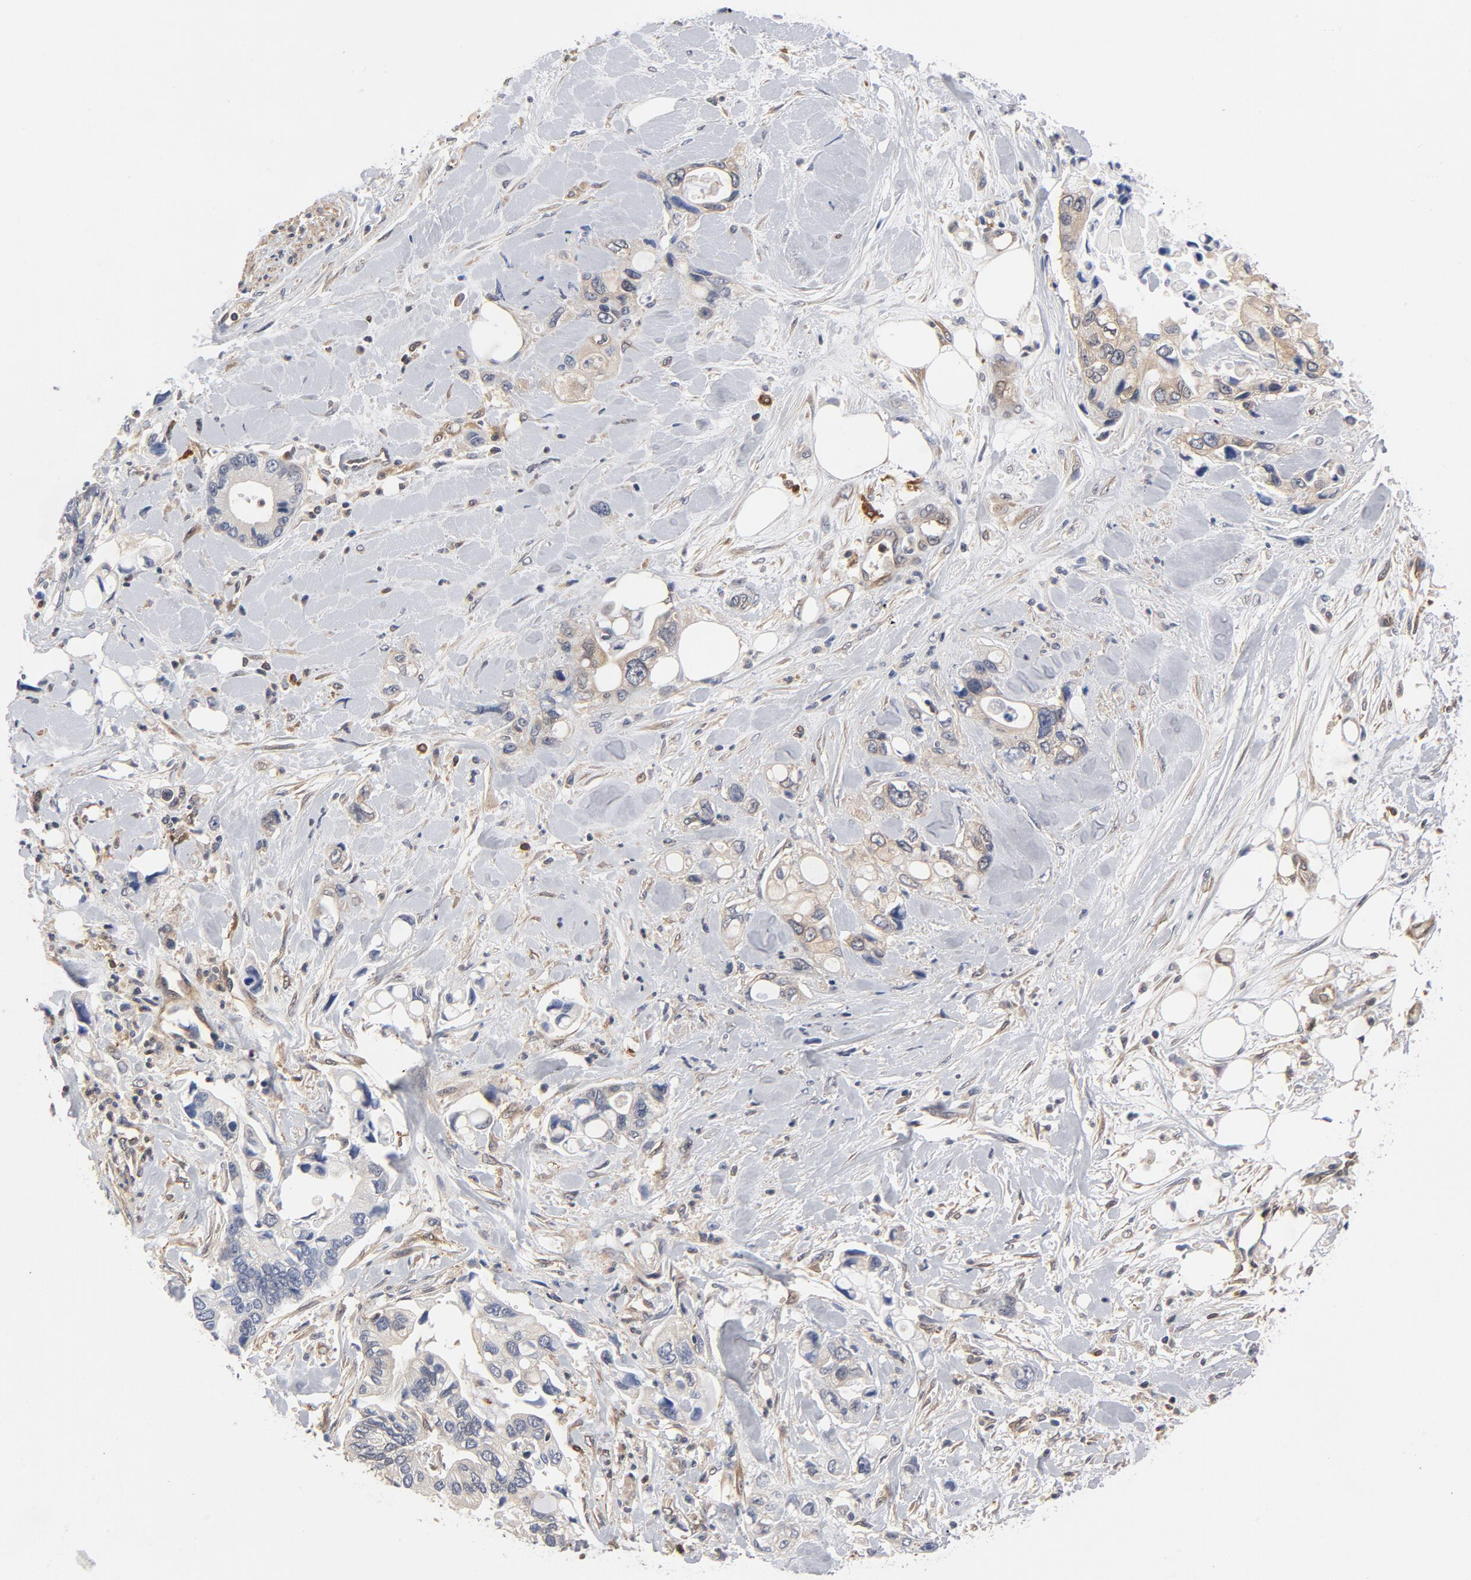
{"staining": {"intensity": "negative", "quantity": "none", "location": "none"}, "tissue": "pancreatic cancer", "cell_type": "Tumor cells", "image_type": "cancer", "snomed": [{"axis": "morphology", "description": "Adenocarcinoma, NOS"}, {"axis": "topography", "description": "Pancreas"}], "caption": "The immunohistochemistry (IHC) micrograph has no significant positivity in tumor cells of pancreatic cancer (adenocarcinoma) tissue. (Brightfield microscopy of DAB (3,3'-diaminobenzidine) immunohistochemistry at high magnification).", "gene": "ASMTL", "patient": {"sex": "male", "age": 70}}